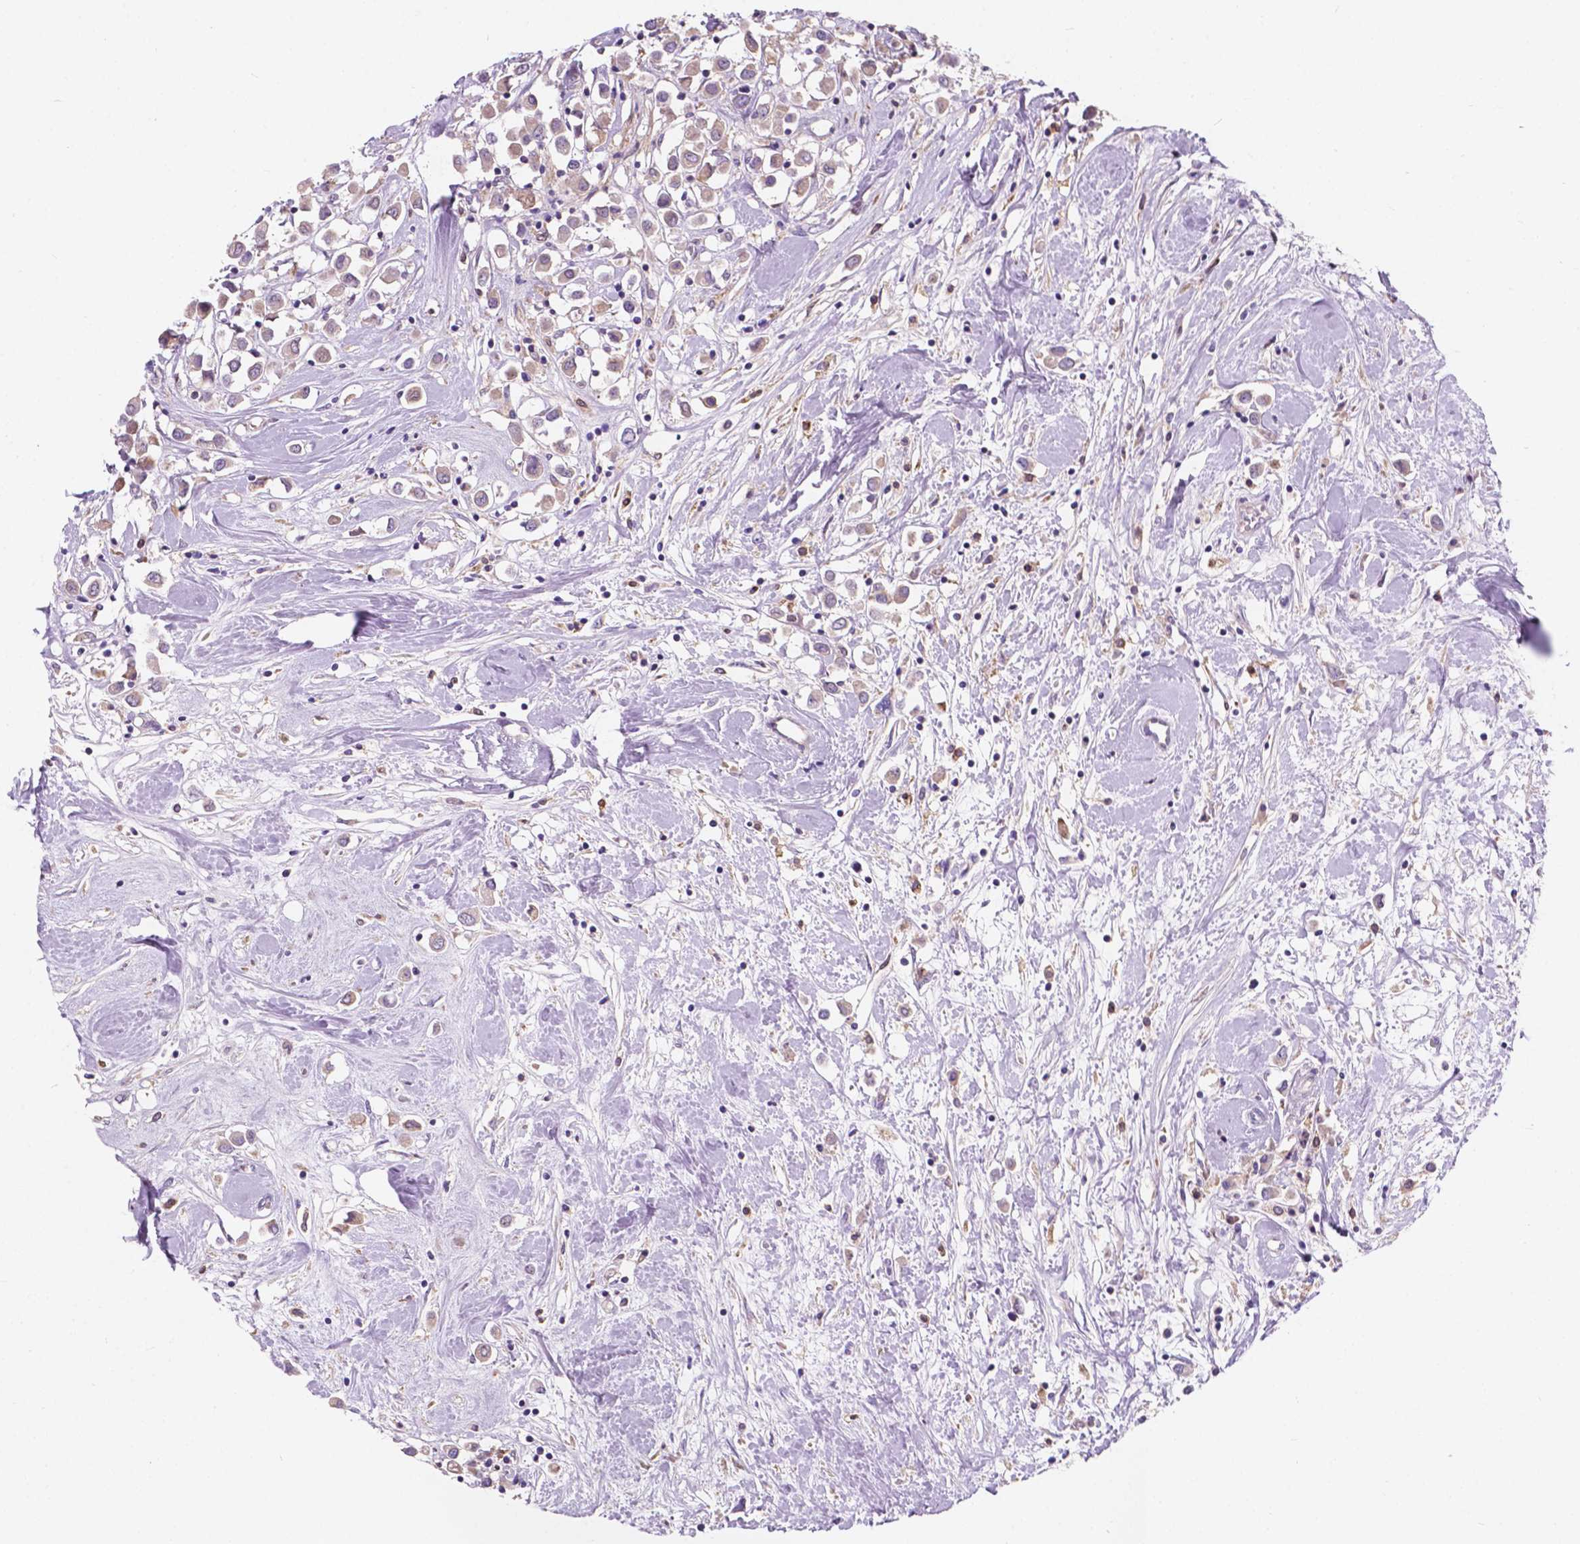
{"staining": {"intensity": "negative", "quantity": "none", "location": "none"}, "tissue": "breast cancer", "cell_type": "Tumor cells", "image_type": "cancer", "snomed": [{"axis": "morphology", "description": "Duct carcinoma"}, {"axis": "topography", "description": "Breast"}], "caption": "High power microscopy histopathology image of an immunohistochemistry (IHC) photomicrograph of breast intraductal carcinoma, revealing no significant positivity in tumor cells.", "gene": "IREB2", "patient": {"sex": "female", "age": 61}}